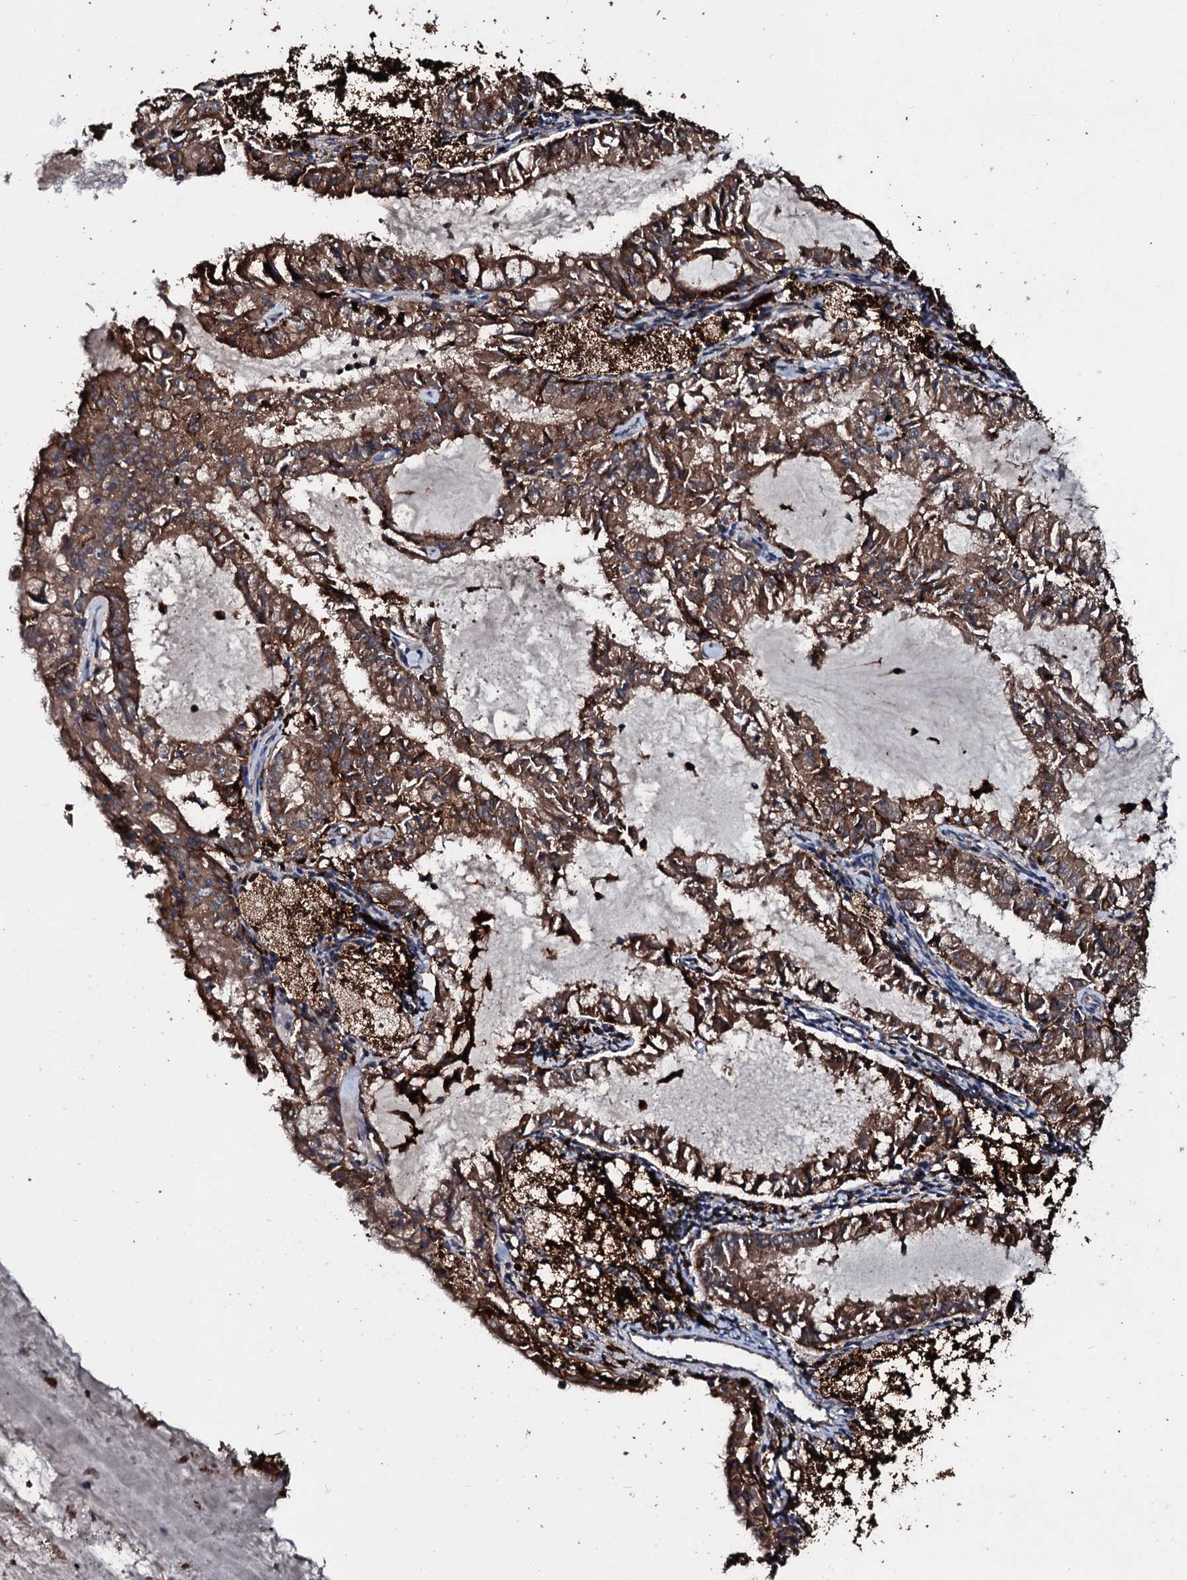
{"staining": {"intensity": "moderate", "quantity": ">75%", "location": "cytoplasmic/membranous"}, "tissue": "endometrial cancer", "cell_type": "Tumor cells", "image_type": "cancer", "snomed": [{"axis": "morphology", "description": "Adenocarcinoma, NOS"}, {"axis": "topography", "description": "Endometrium"}], "caption": "Immunohistochemistry of adenocarcinoma (endometrial) displays medium levels of moderate cytoplasmic/membranous positivity in approximately >75% of tumor cells. (DAB (3,3'-diaminobenzidine) IHC with brightfield microscopy, high magnification).", "gene": "TPGS2", "patient": {"sex": "female", "age": 57}}